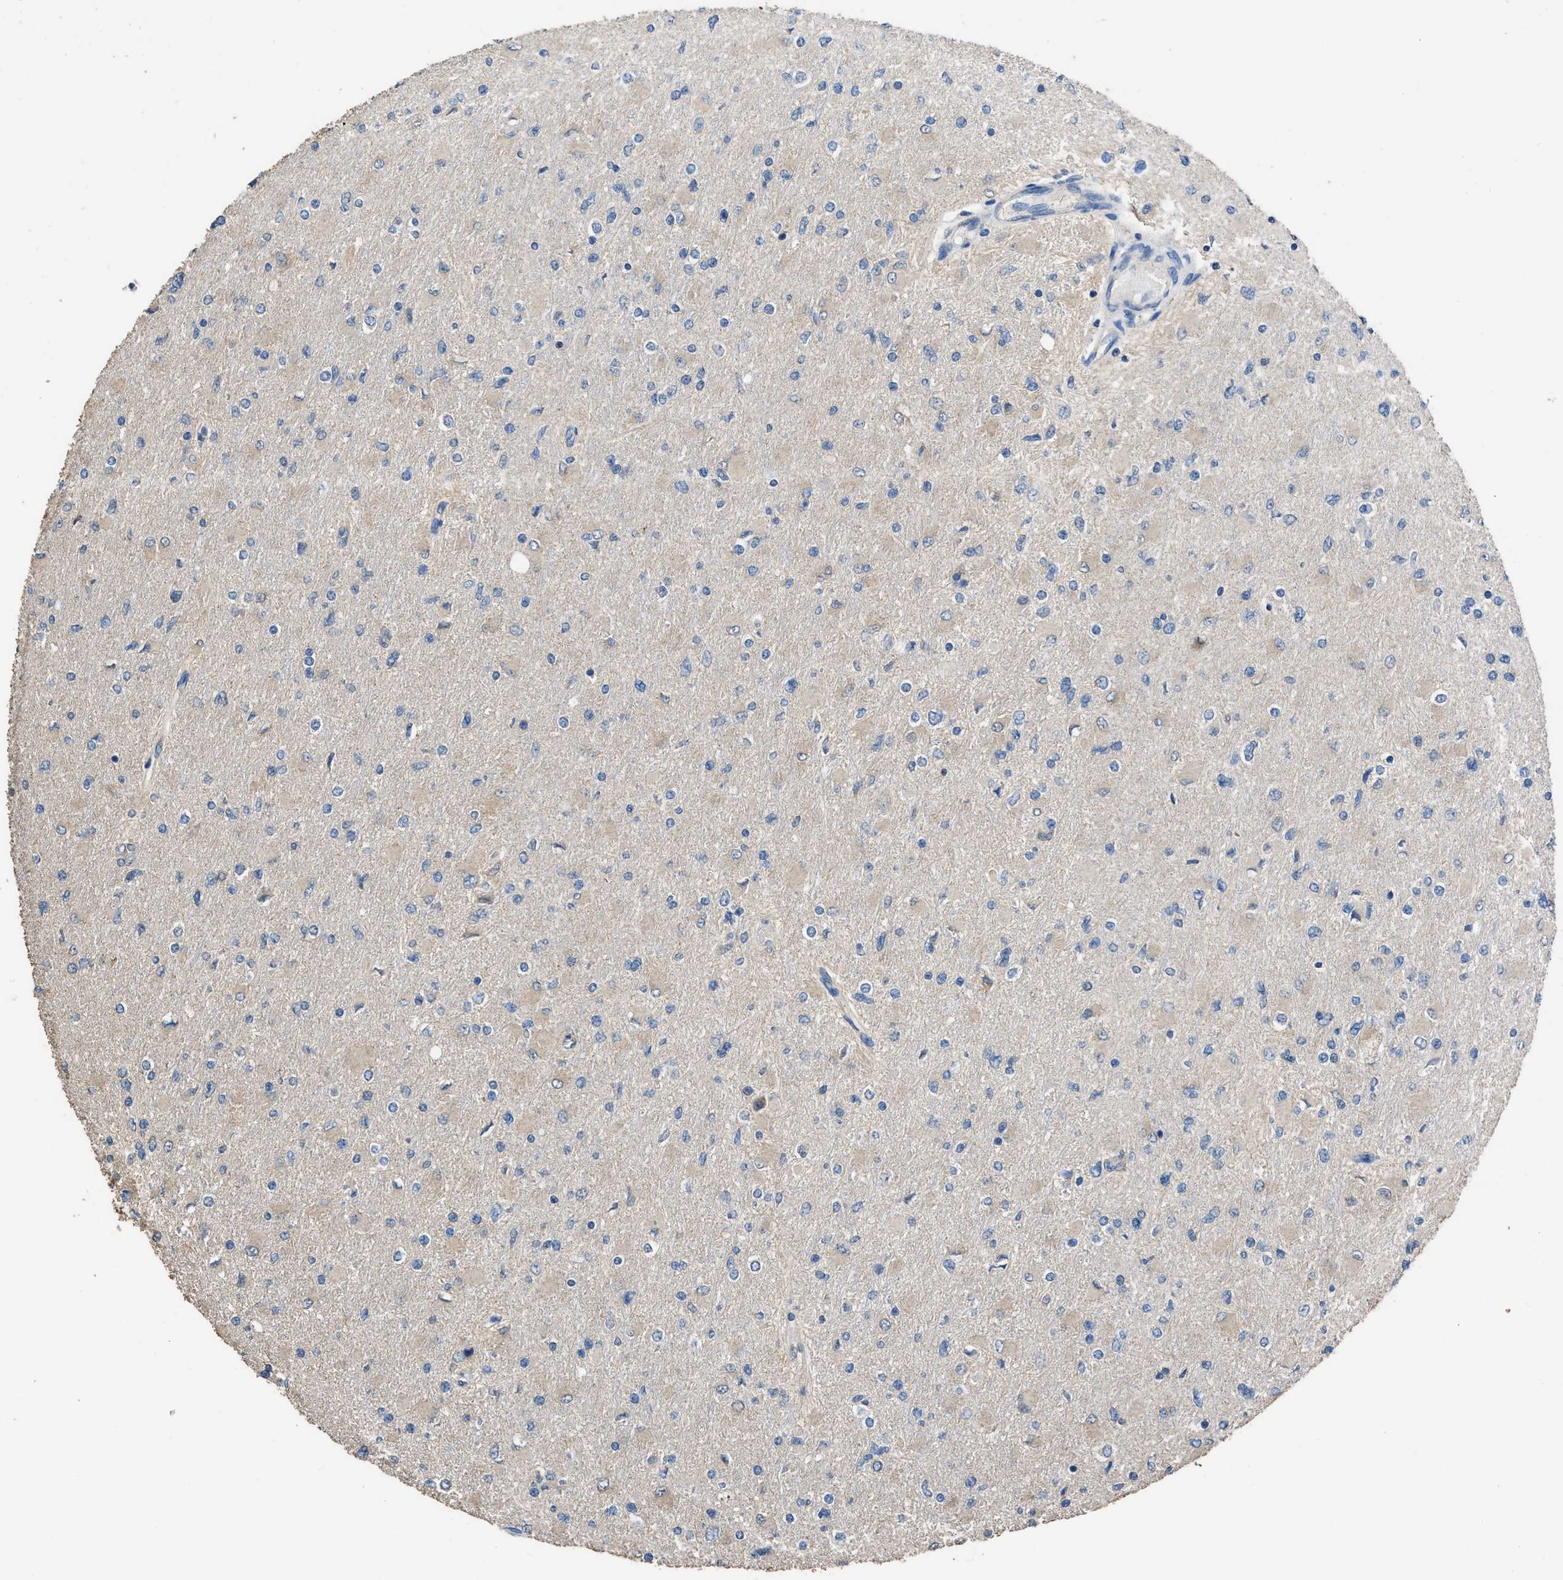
{"staining": {"intensity": "weak", "quantity": "<25%", "location": "cytoplasmic/membranous"}, "tissue": "glioma", "cell_type": "Tumor cells", "image_type": "cancer", "snomed": [{"axis": "morphology", "description": "Glioma, malignant, High grade"}, {"axis": "topography", "description": "Cerebral cortex"}], "caption": "Photomicrograph shows no protein expression in tumor cells of high-grade glioma (malignant) tissue. The staining was performed using DAB to visualize the protein expression in brown, while the nuclei were stained in blue with hematoxylin (Magnification: 20x).", "gene": "ITSN1", "patient": {"sex": "female", "age": 36}}